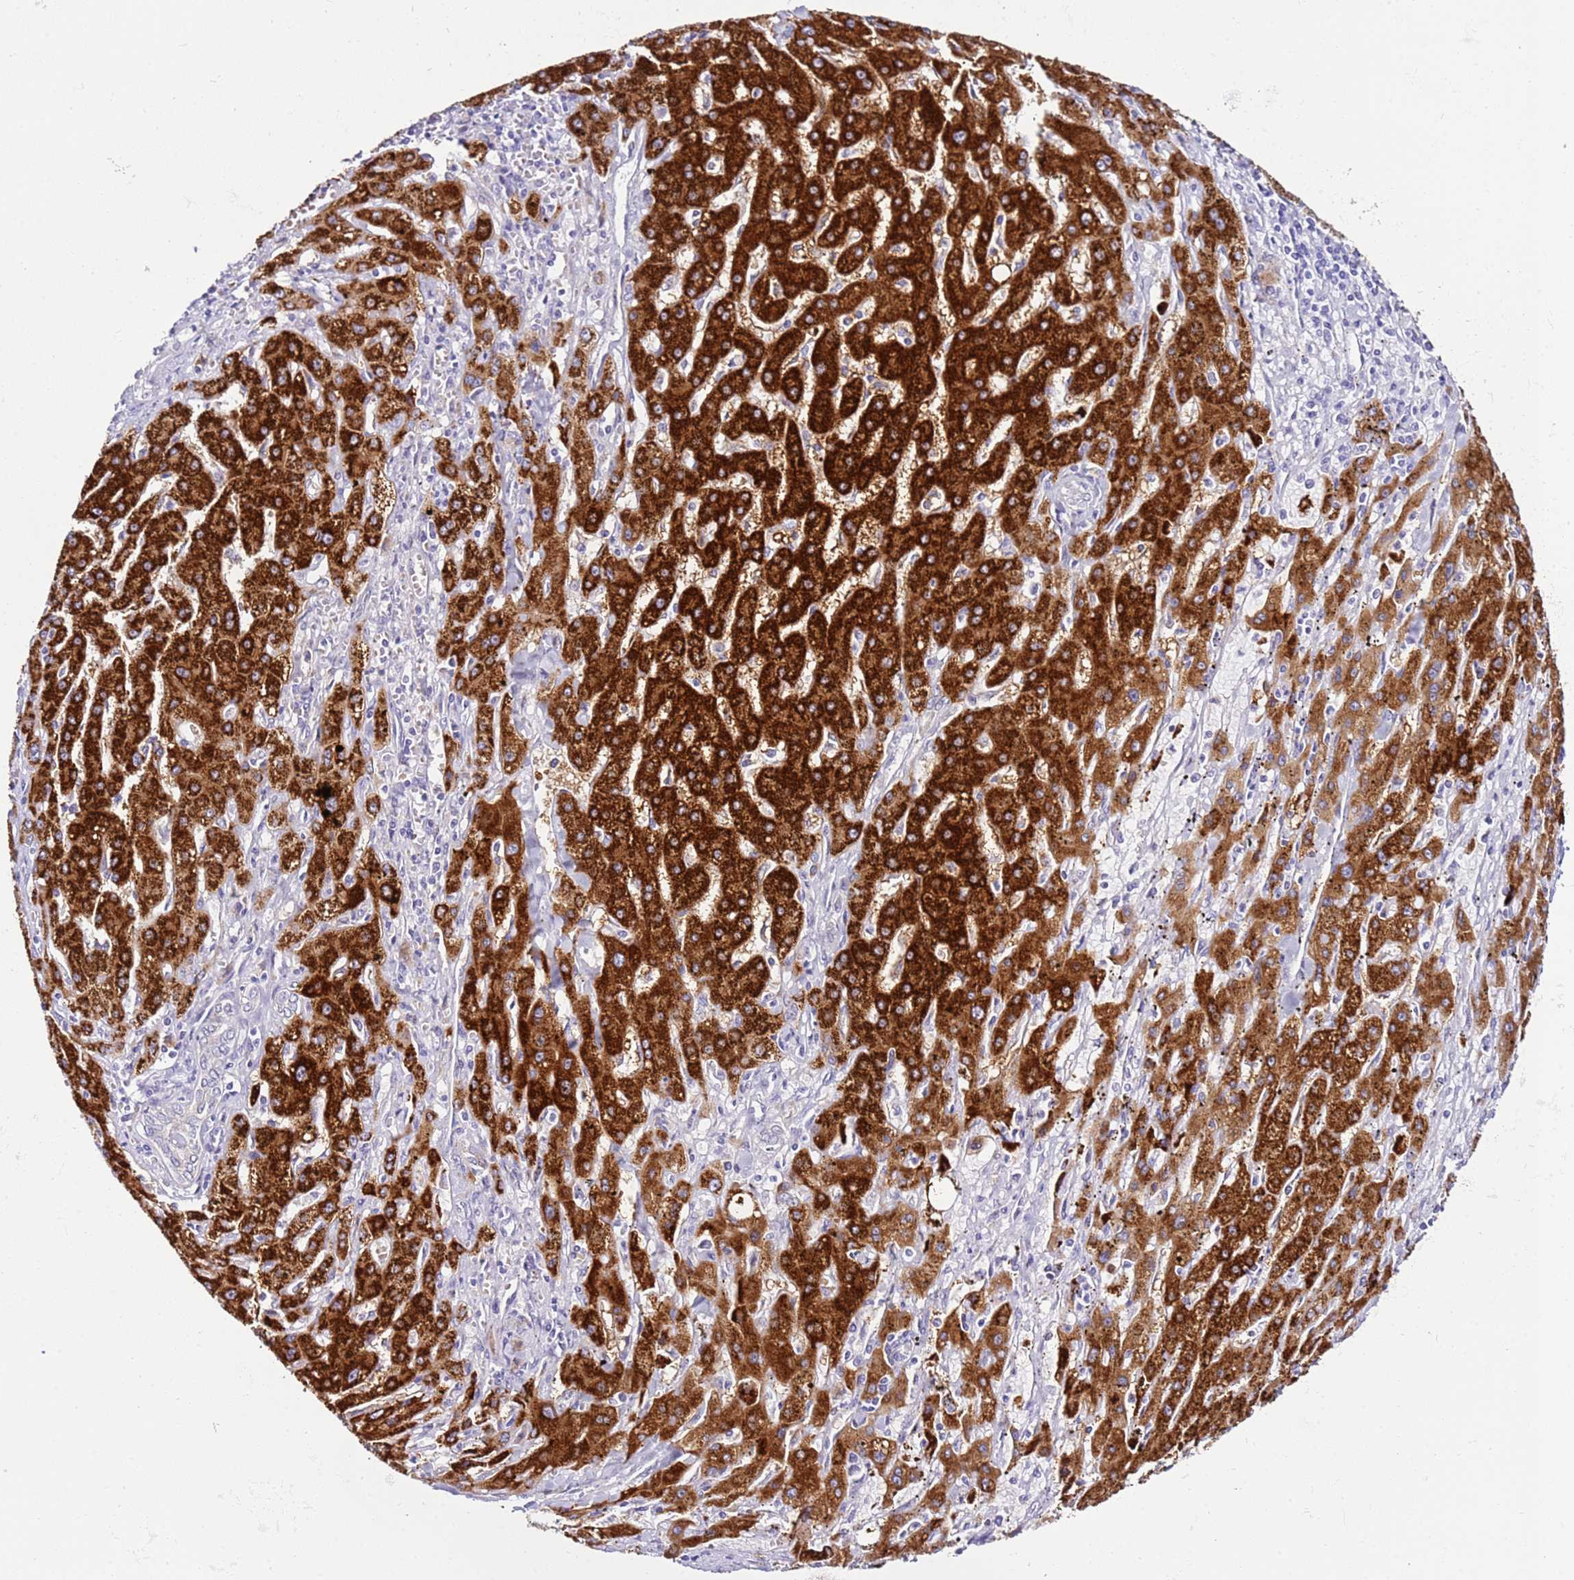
{"staining": {"intensity": "strong", "quantity": ">75%", "location": "cytoplasmic/membranous"}, "tissue": "liver cancer", "cell_type": "Tumor cells", "image_type": "cancer", "snomed": [{"axis": "morphology", "description": "Carcinoma, Hepatocellular, NOS"}, {"axis": "topography", "description": "Liver"}], "caption": "This histopathology image displays IHC staining of human liver hepatocellular carcinoma, with high strong cytoplasmic/membranous positivity in about >75% of tumor cells.", "gene": "HGD", "patient": {"sex": "male", "age": 72}}